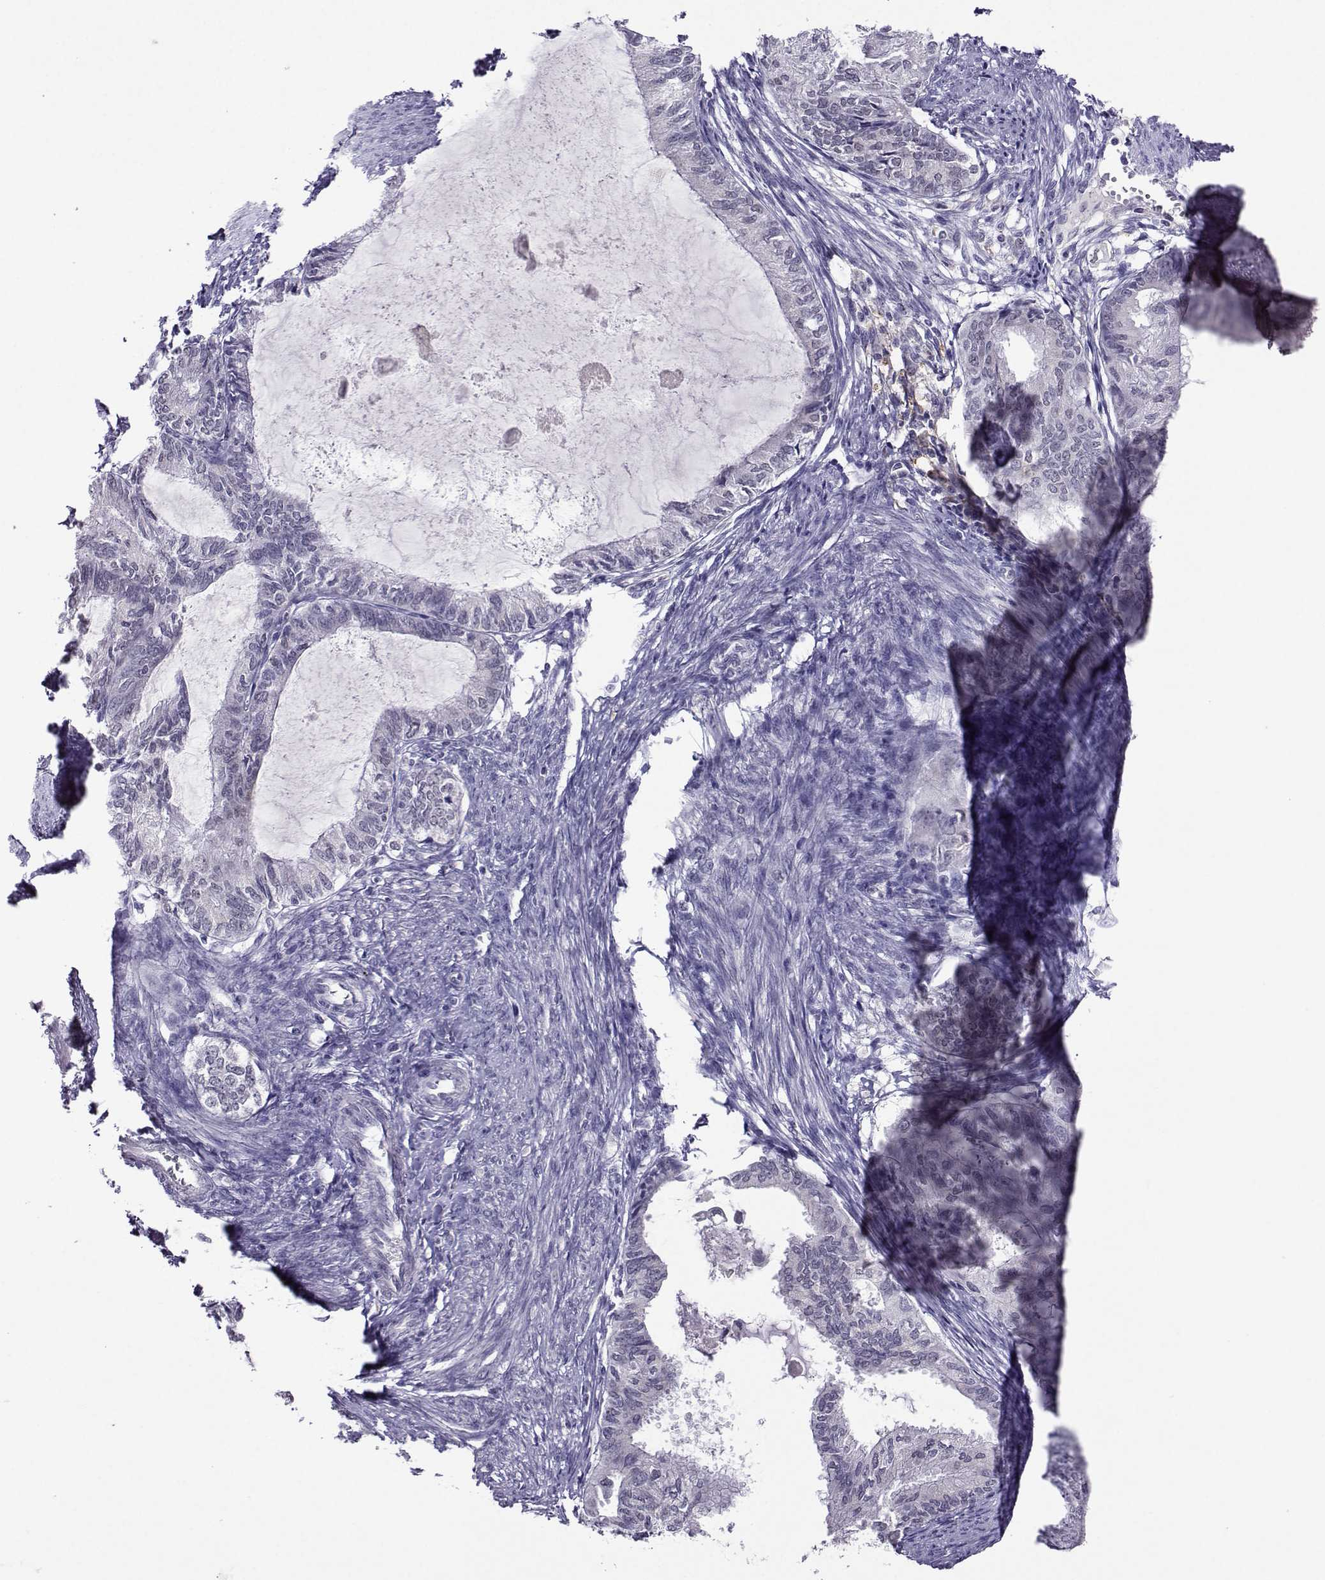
{"staining": {"intensity": "negative", "quantity": "none", "location": "none"}, "tissue": "endometrial cancer", "cell_type": "Tumor cells", "image_type": "cancer", "snomed": [{"axis": "morphology", "description": "Adenocarcinoma, NOS"}, {"axis": "topography", "description": "Endometrium"}], "caption": "Histopathology image shows no significant protein expression in tumor cells of endometrial cancer (adenocarcinoma). The staining is performed using DAB brown chromogen with nuclei counter-stained in using hematoxylin.", "gene": "DDX20", "patient": {"sex": "female", "age": 86}}